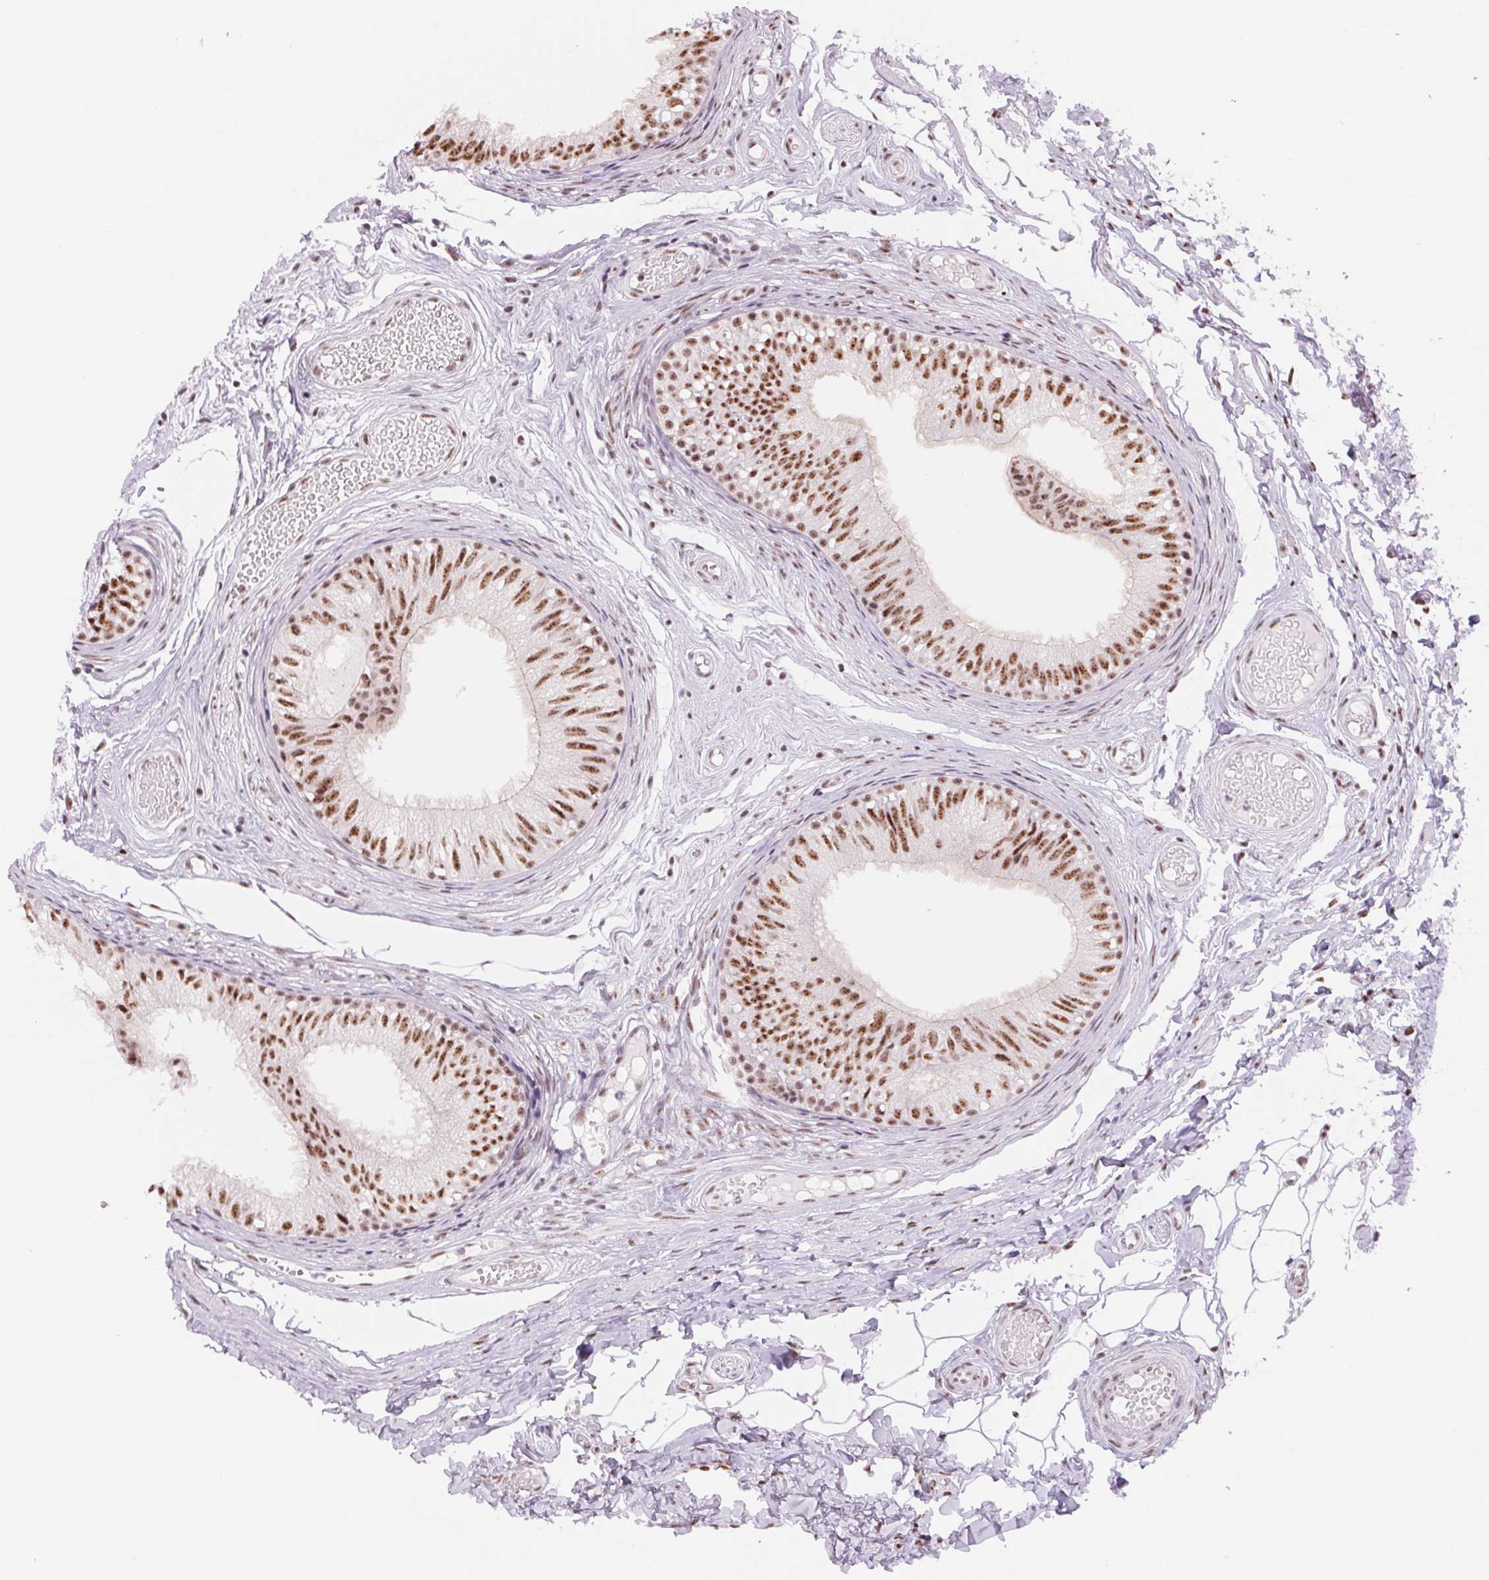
{"staining": {"intensity": "strong", "quantity": ">75%", "location": "nuclear"}, "tissue": "epididymis", "cell_type": "Glandular cells", "image_type": "normal", "snomed": [{"axis": "morphology", "description": "Normal tissue, NOS"}, {"axis": "morphology", "description": "Seminoma, NOS"}, {"axis": "topography", "description": "Testis"}, {"axis": "topography", "description": "Epididymis"}], "caption": "Glandular cells show strong nuclear expression in approximately >75% of cells in normal epididymis. Immunohistochemistry stains the protein in brown and the nuclei are stained blue.", "gene": "ZC3H14", "patient": {"sex": "male", "age": 34}}